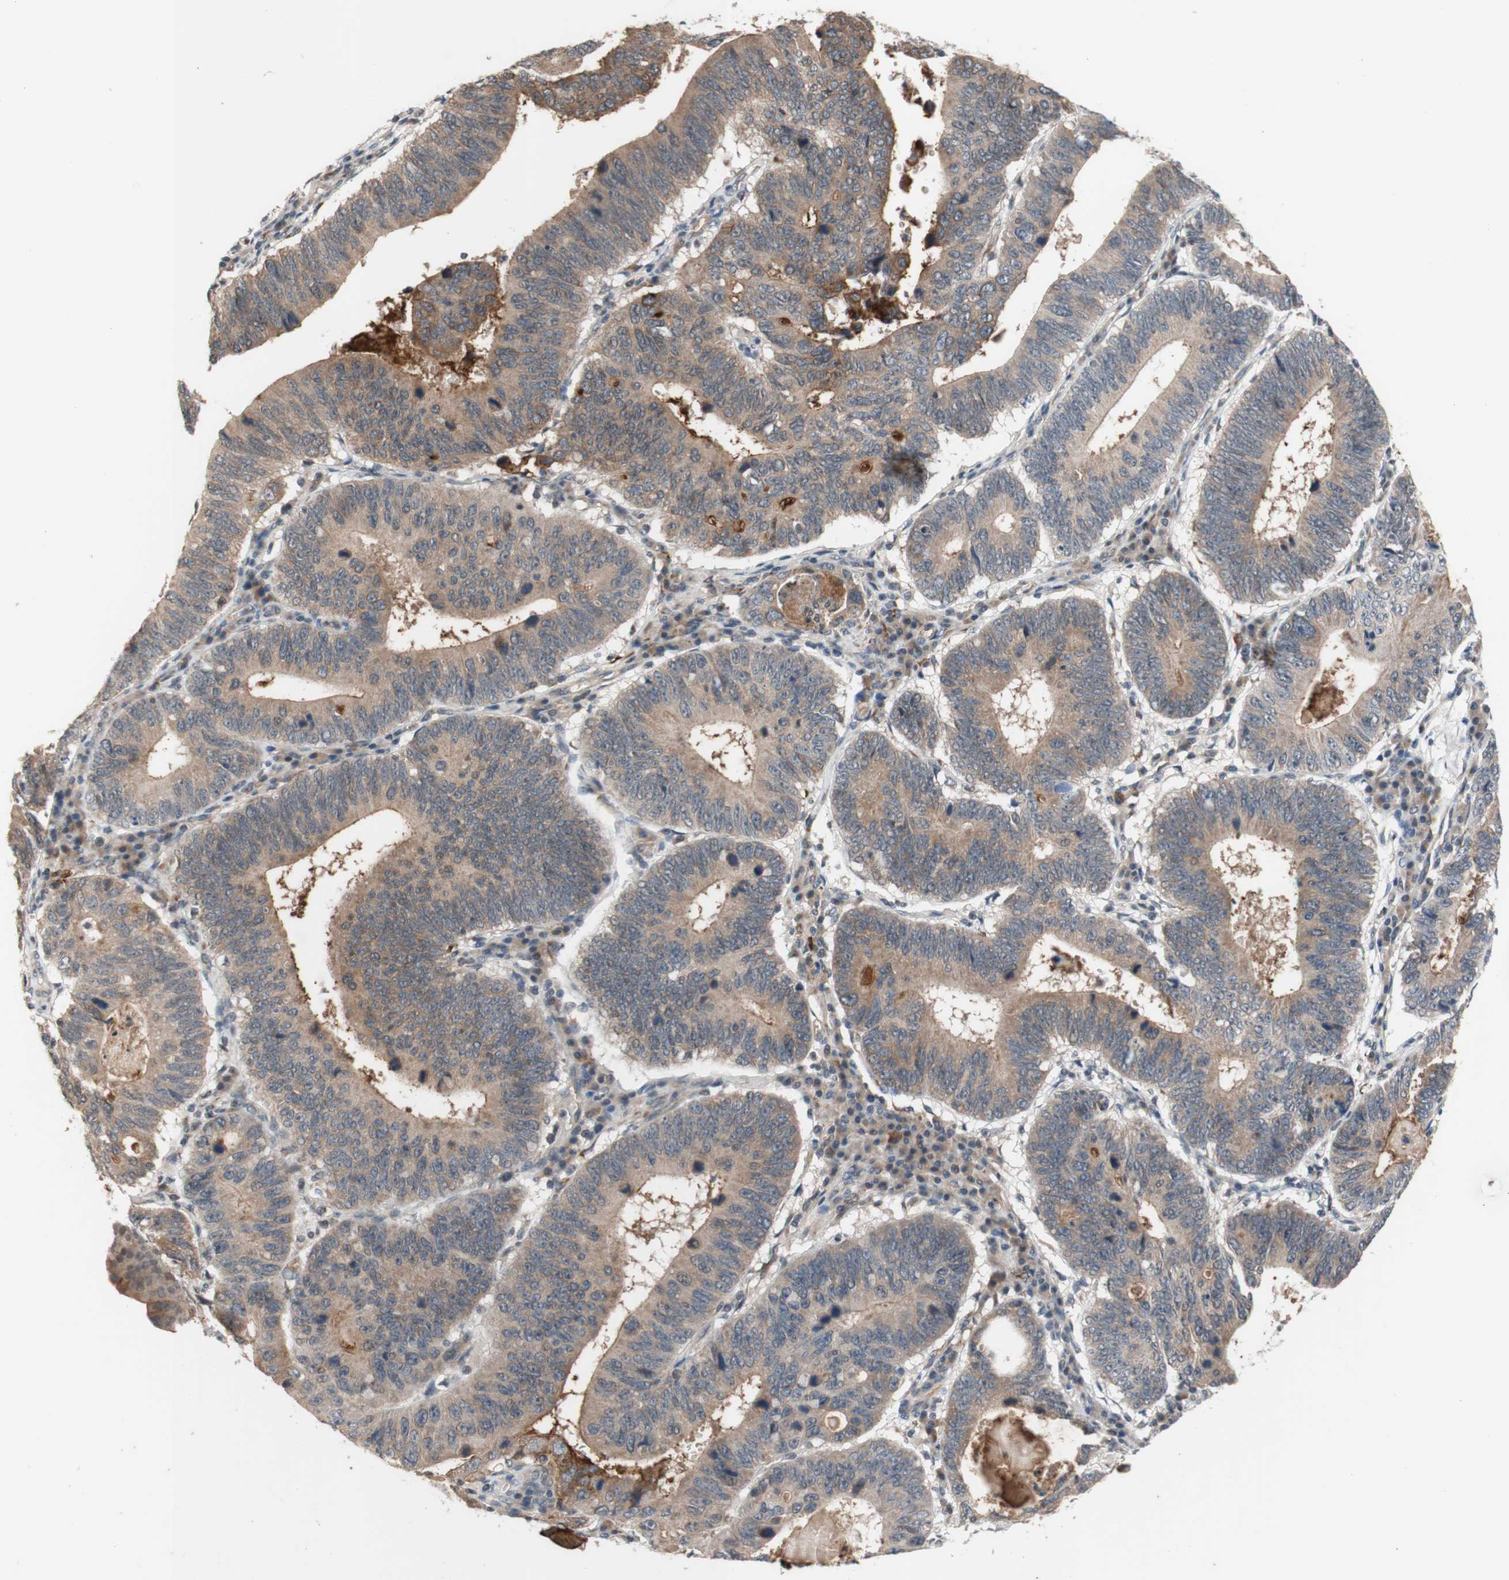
{"staining": {"intensity": "weak", "quantity": ">75%", "location": "cytoplasmic/membranous"}, "tissue": "stomach cancer", "cell_type": "Tumor cells", "image_type": "cancer", "snomed": [{"axis": "morphology", "description": "Adenocarcinoma, NOS"}, {"axis": "topography", "description": "Stomach"}], "caption": "High-magnification brightfield microscopy of stomach cancer stained with DAB (brown) and counterstained with hematoxylin (blue). tumor cells exhibit weak cytoplasmic/membranous positivity is identified in approximately>75% of cells. (IHC, brightfield microscopy, high magnification).", "gene": "CD55", "patient": {"sex": "male", "age": 59}}